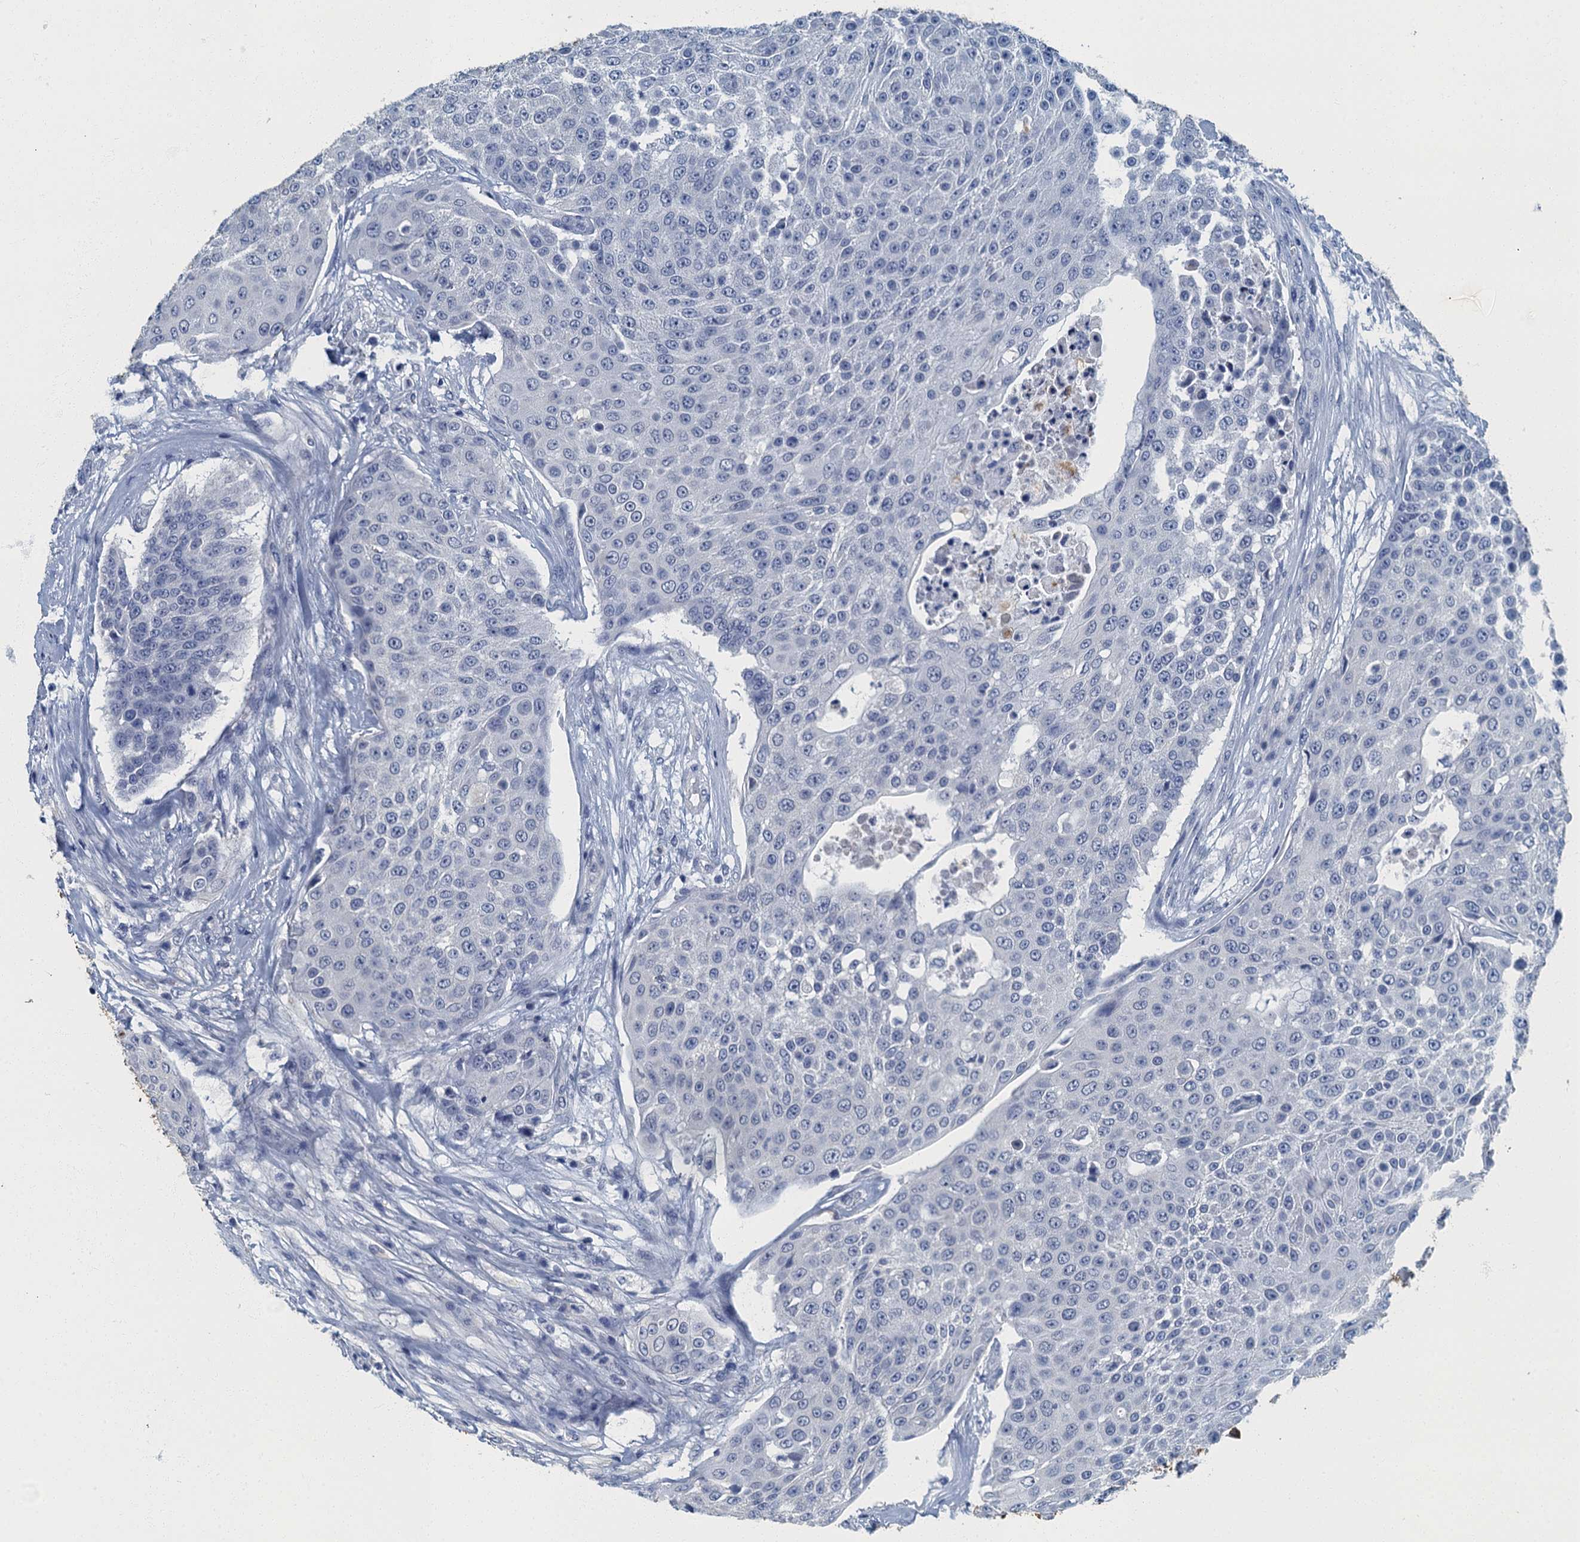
{"staining": {"intensity": "negative", "quantity": "none", "location": "none"}, "tissue": "urothelial cancer", "cell_type": "Tumor cells", "image_type": "cancer", "snomed": [{"axis": "morphology", "description": "Urothelial carcinoma, High grade"}, {"axis": "topography", "description": "Urinary bladder"}], "caption": "Human high-grade urothelial carcinoma stained for a protein using IHC demonstrates no expression in tumor cells.", "gene": "GADL1", "patient": {"sex": "female", "age": 63}}